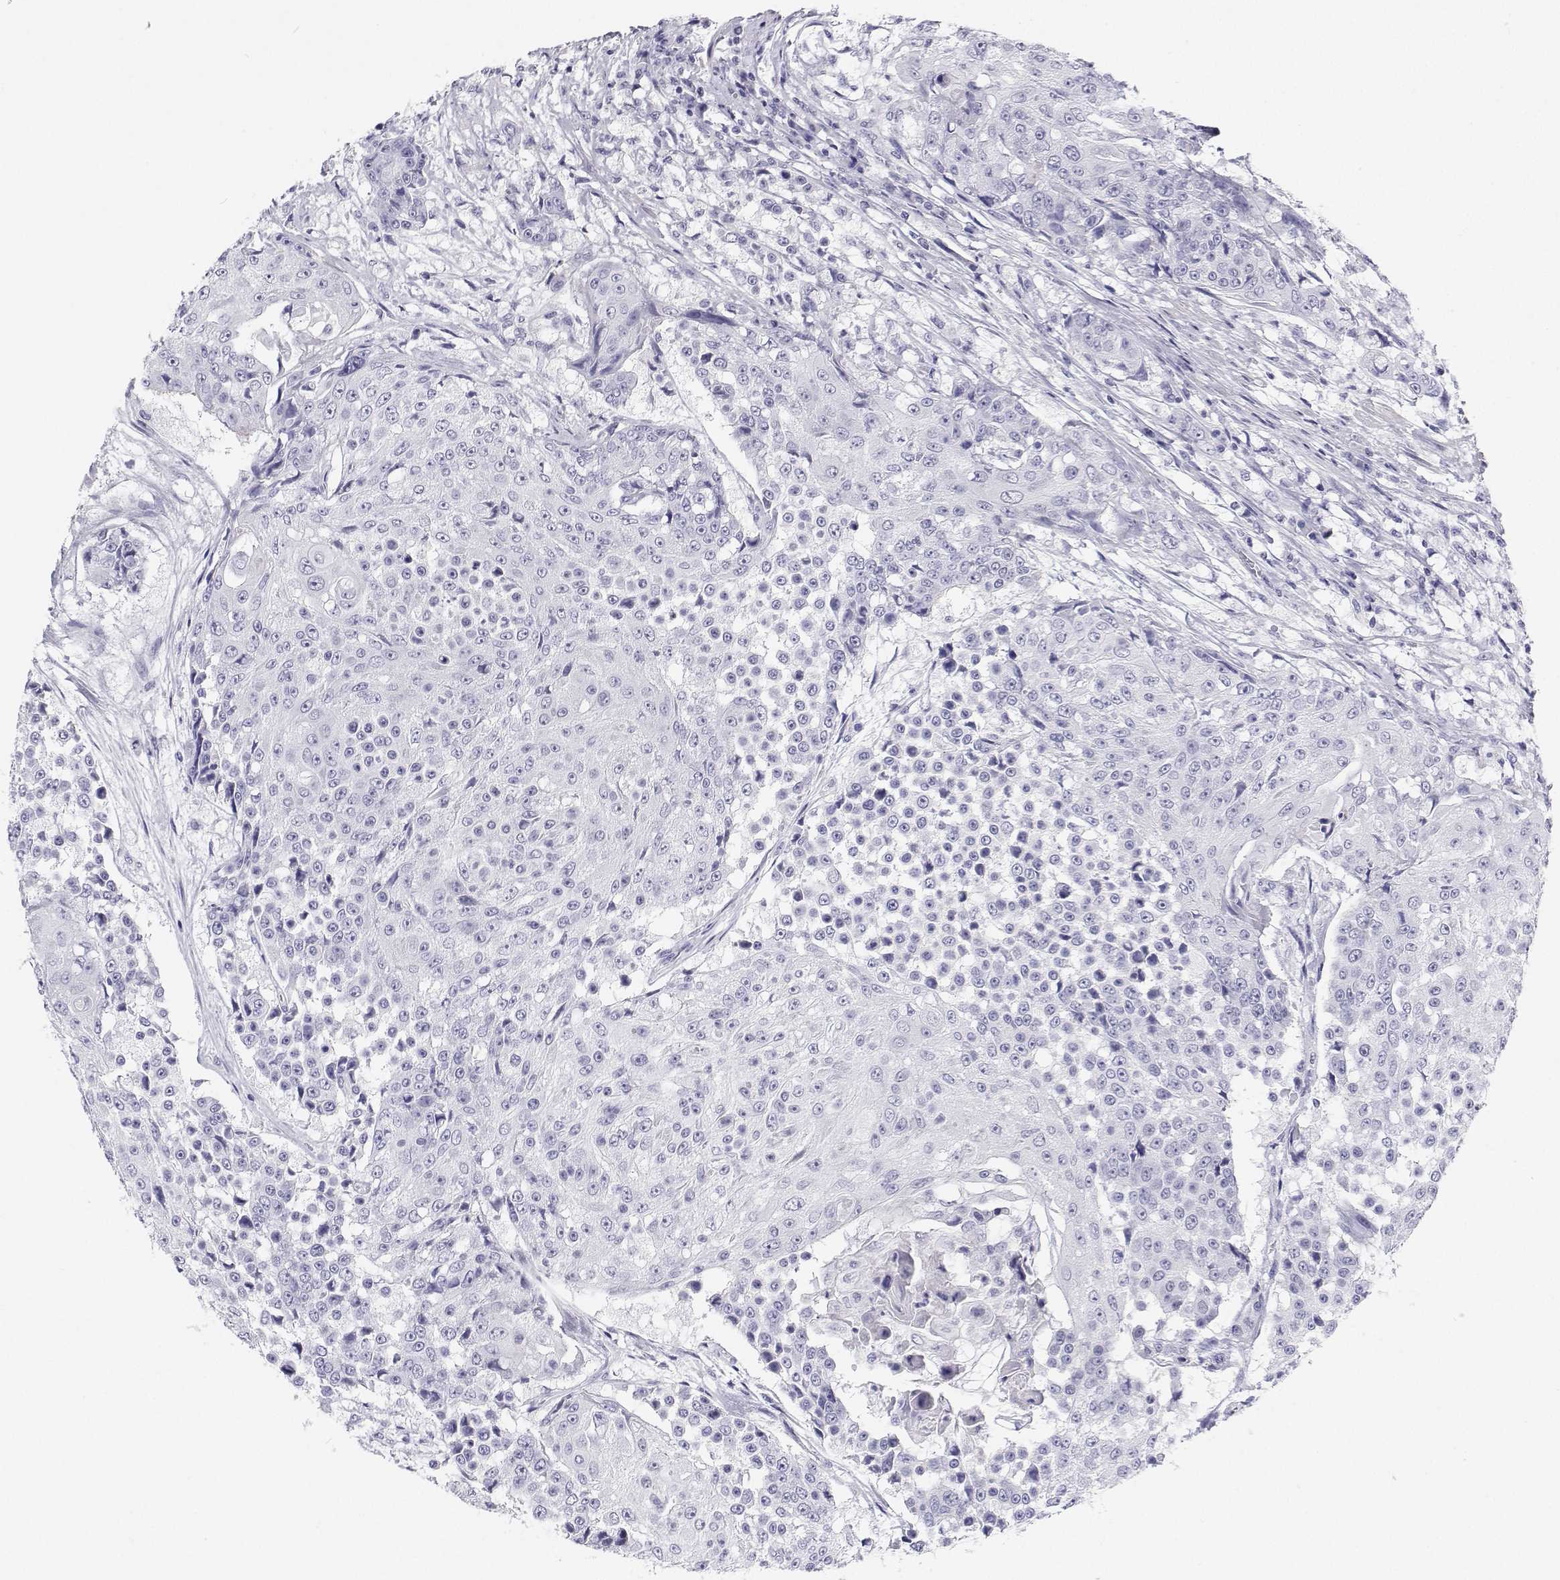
{"staining": {"intensity": "negative", "quantity": "none", "location": "none"}, "tissue": "urothelial cancer", "cell_type": "Tumor cells", "image_type": "cancer", "snomed": [{"axis": "morphology", "description": "Urothelial carcinoma, High grade"}, {"axis": "topography", "description": "Urinary bladder"}], "caption": "High power microscopy image of an IHC photomicrograph of urothelial carcinoma (high-grade), revealing no significant staining in tumor cells.", "gene": "BHMT", "patient": {"sex": "female", "age": 63}}